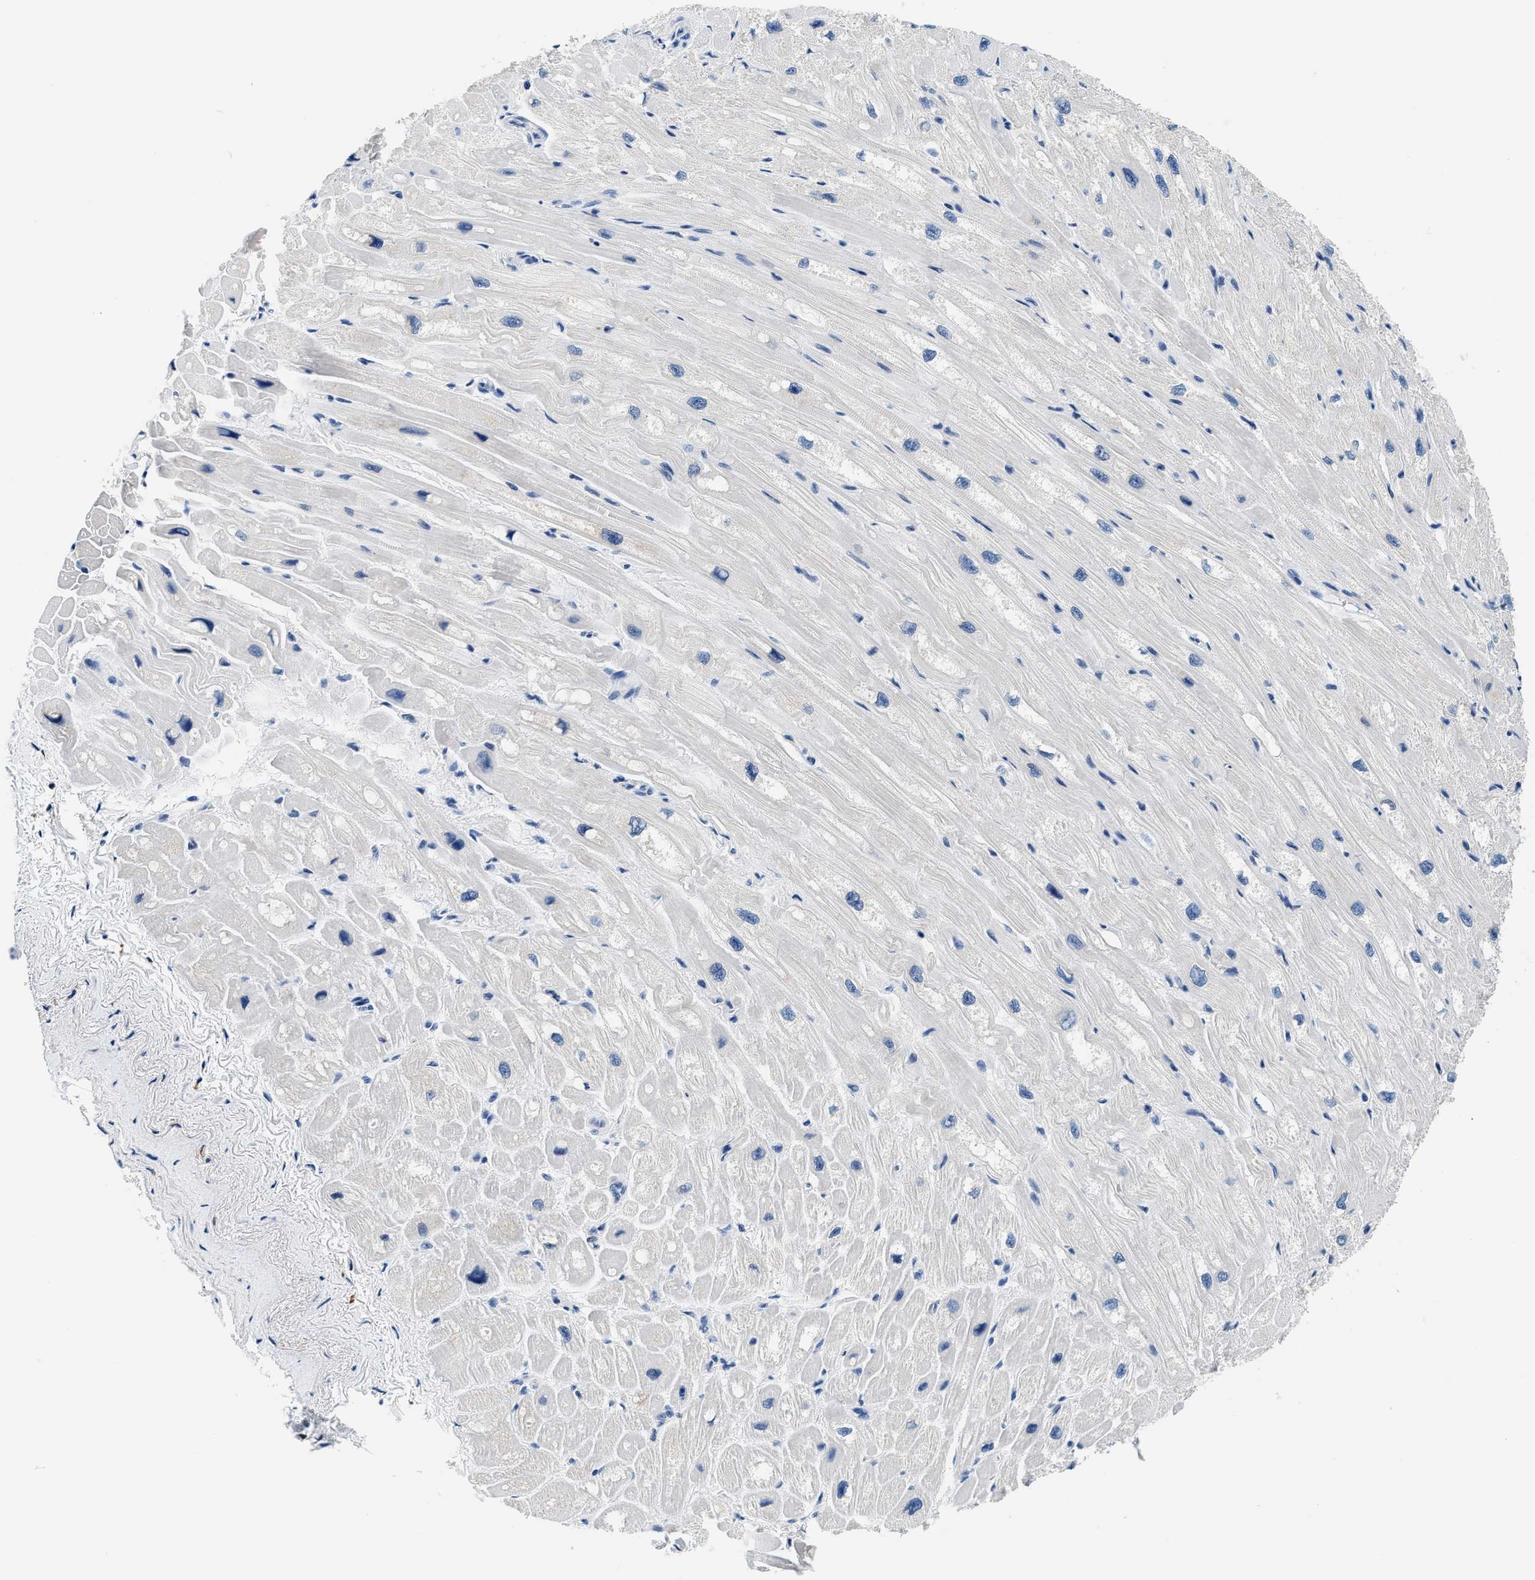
{"staining": {"intensity": "negative", "quantity": "none", "location": "none"}, "tissue": "heart muscle", "cell_type": "Cardiomyocytes", "image_type": "normal", "snomed": [{"axis": "morphology", "description": "Normal tissue, NOS"}, {"axis": "topography", "description": "Heart"}], "caption": "IHC of unremarkable heart muscle displays no staining in cardiomyocytes. (Brightfield microscopy of DAB (3,3'-diaminobenzidine) immunohistochemistry at high magnification).", "gene": "PCK2", "patient": {"sex": "male", "age": 49}}